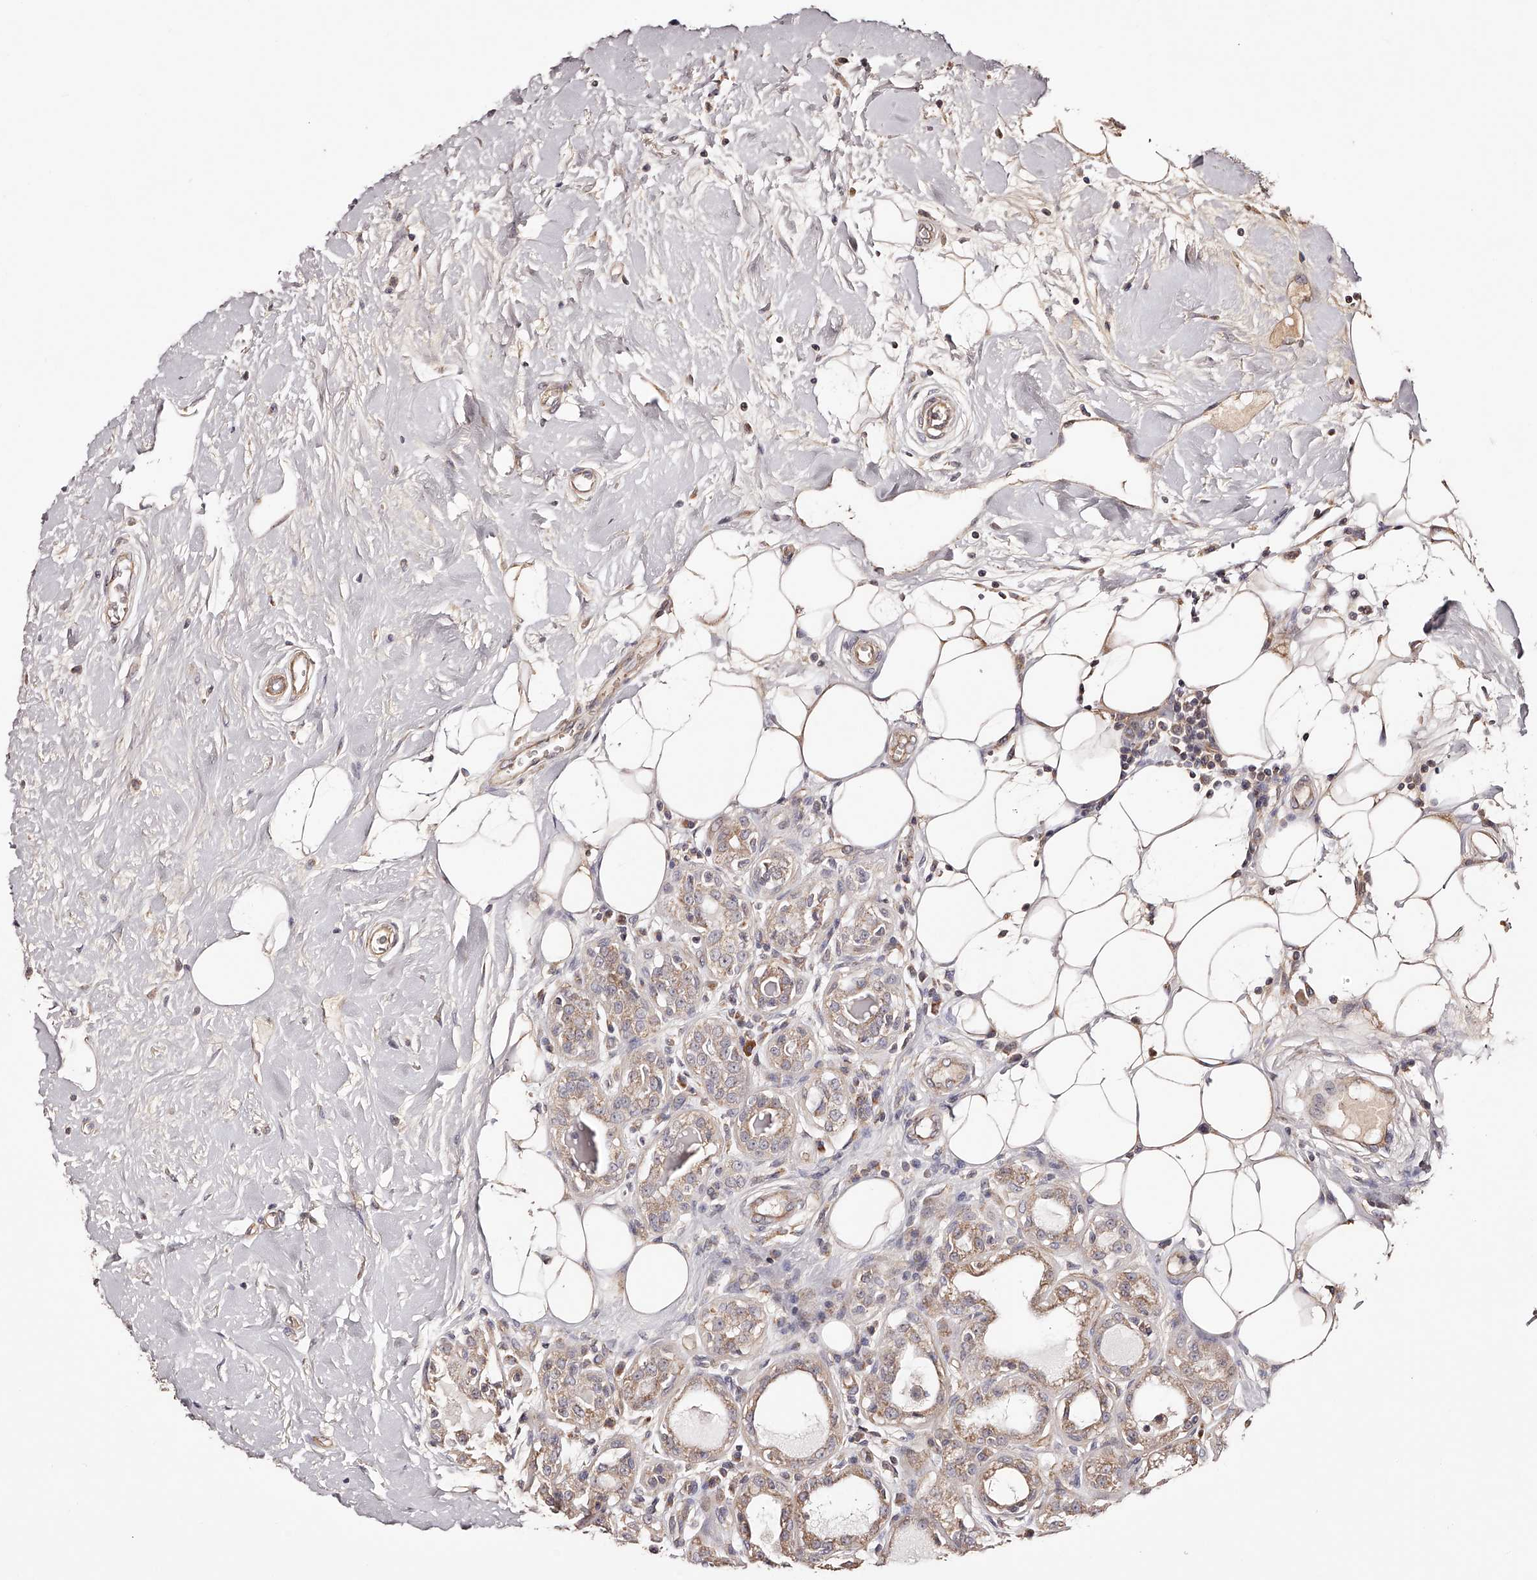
{"staining": {"intensity": "weak", "quantity": ">75%", "location": "cytoplasmic/membranous"}, "tissue": "breast cancer", "cell_type": "Tumor cells", "image_type": "cancer", "snomed": [{"axis": "morphology", "description": "Duct carcinoma"}, {"axis": "topography", "description": "Breast"}], "caption": "Human breast cancer stained for a protein (brown) reveals weak cytoplasmic/membranous positive positivity in approximately >75% of tumor cells.", "gene": "USP21", "patient": {"sex": "female", "age": 27}}